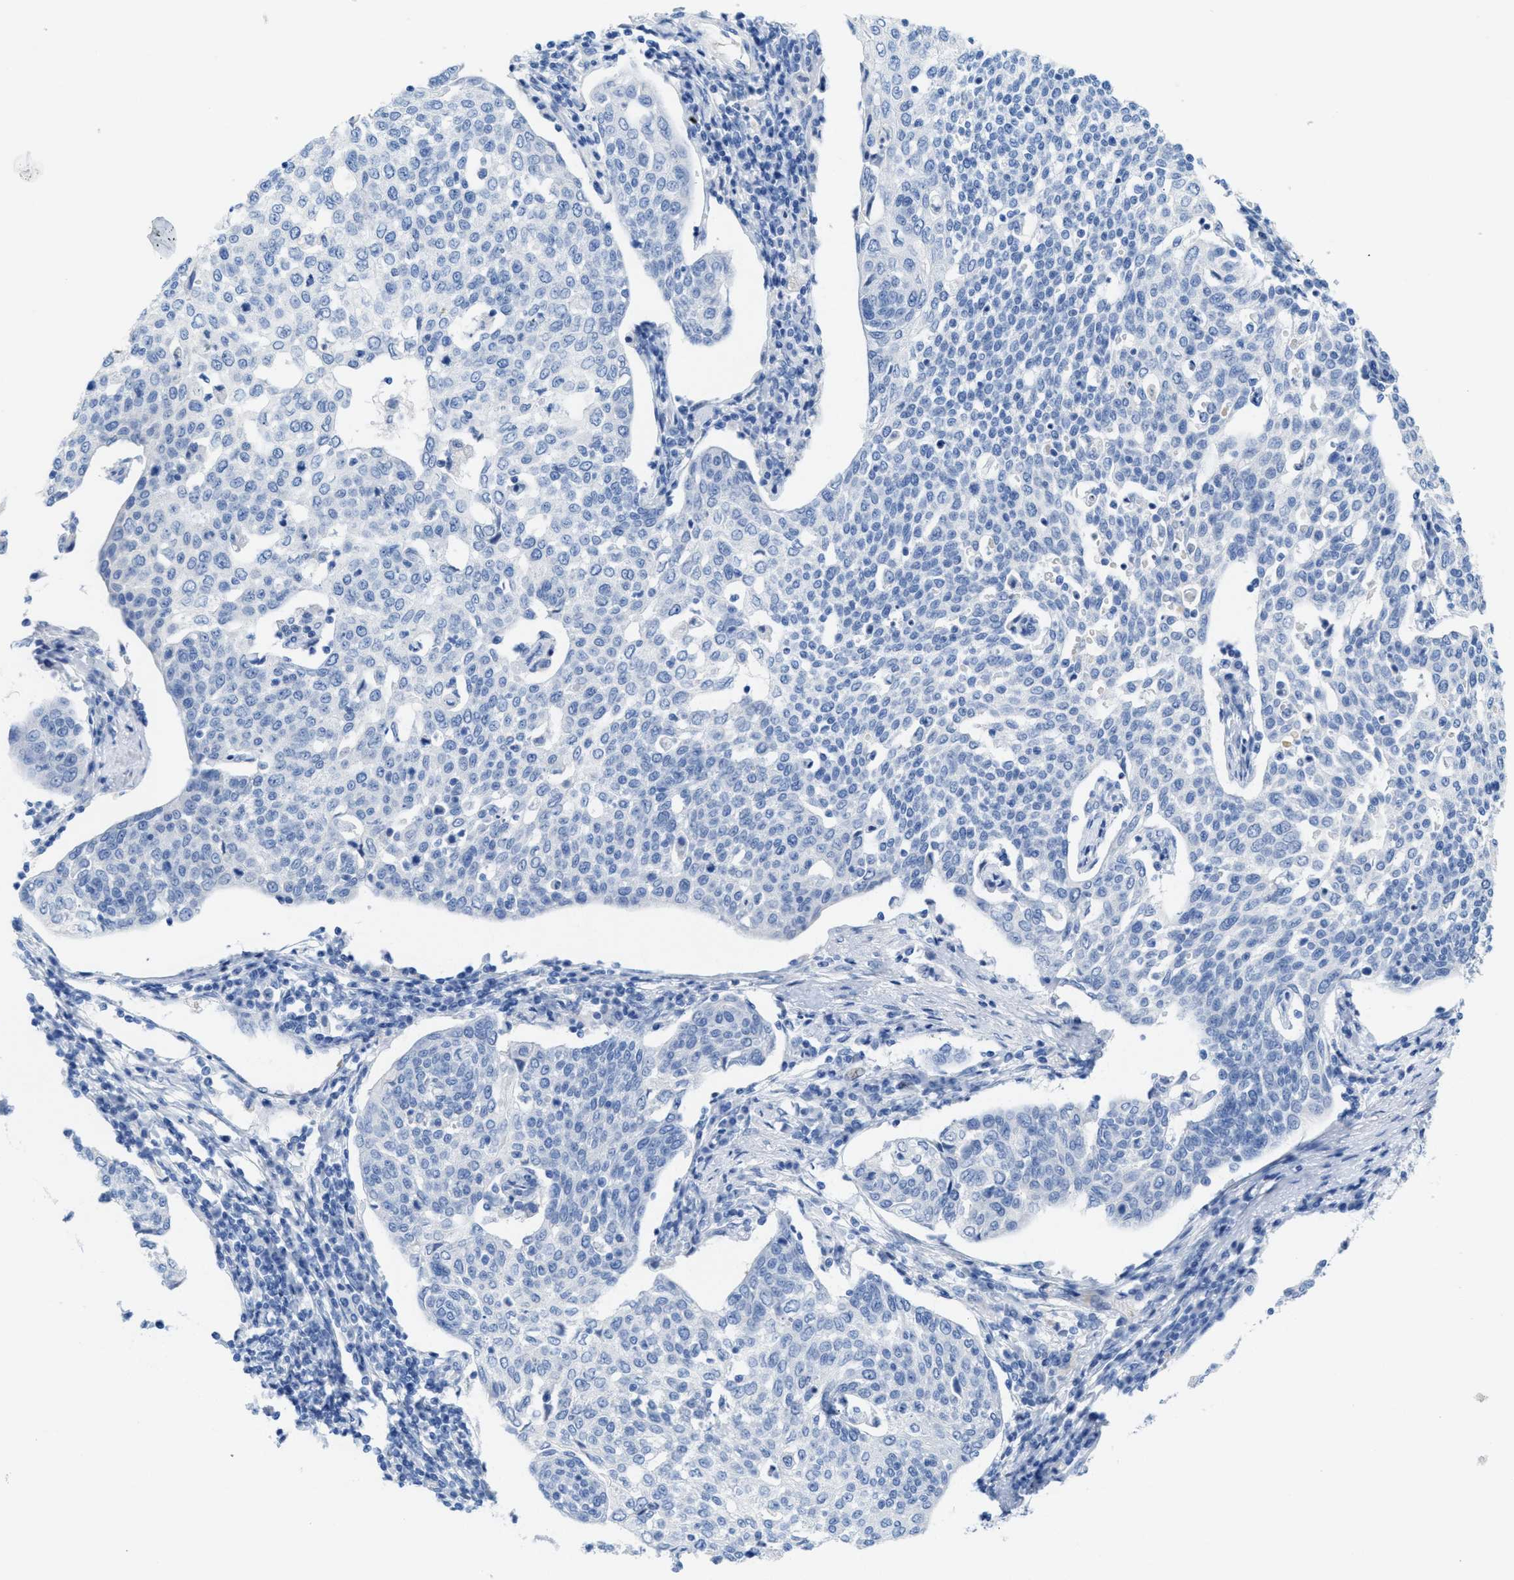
{"staining": {"intensity": "negative", "quantity": "none", "location": "none"}, "tissue": "cervical cancer", "cell_type": "Tumor cells", "image_type": "cancer", "snomed": [{"axis": "morphology", "description": "Squamous cell carcinoma, NOS"}, {"axis": "topography", "description": "Cervix"}], "caption": "High magnification brightfield microscopy of cervical cancer stained with DAB (brown) and counterstained with hematoxylin (blue): tumor cells show no significant staining.", "gene": "ANKFN1", "patient": {"sex": "female", "age": 34}}